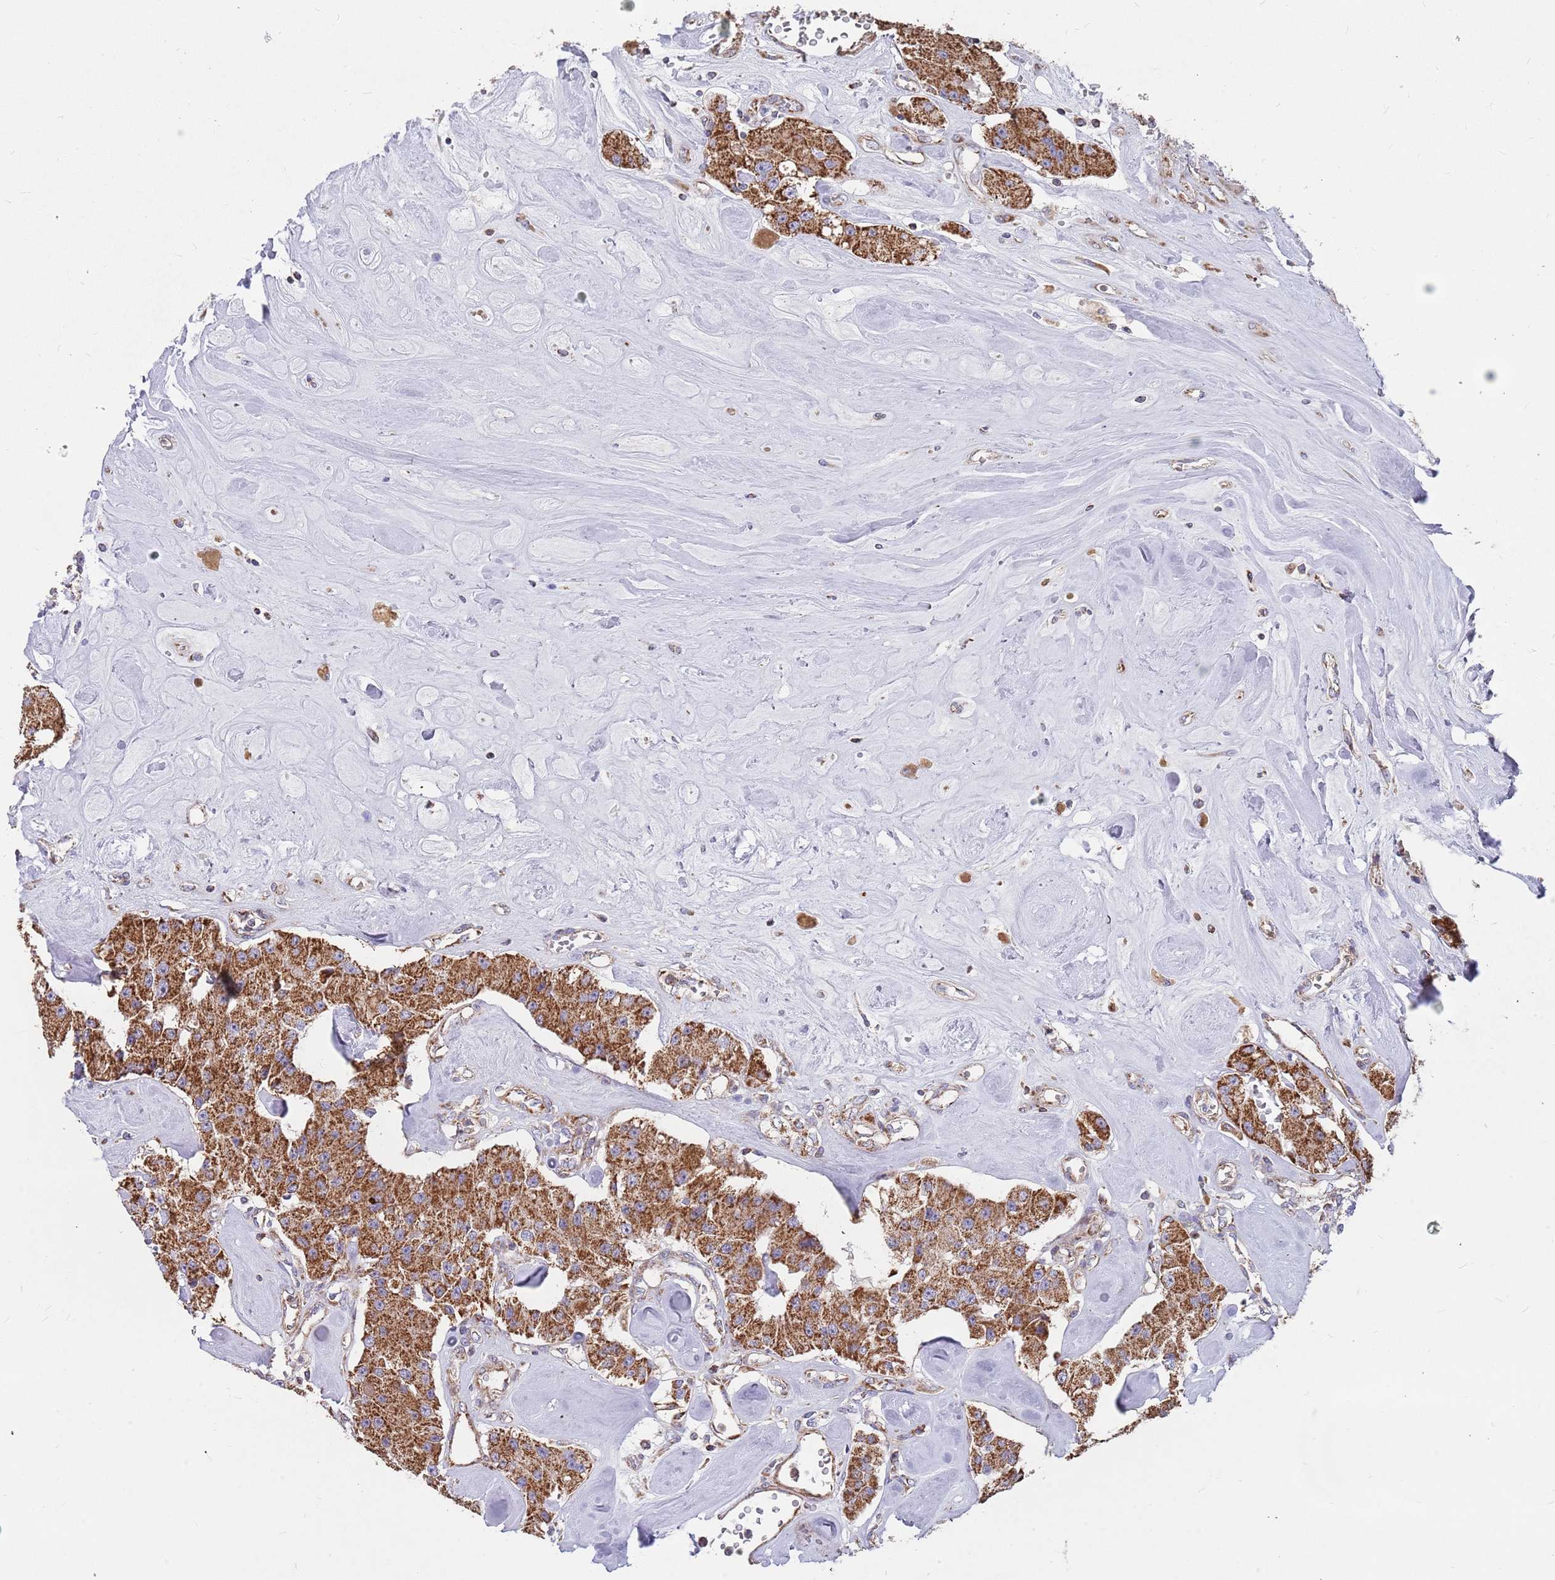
{"staining": {"intensity": "moderate", "quantity": ">75%", "location": "cytoplasmic/membranous"}, "tissue": "carcinoid", "cell_type": "Tumor cells", "image_type": "cancer", "snomed": [{"axis": "morphology", "description": "Carcinoid, malignant, NOS"}, {"axis": "topography", "description": "Pancreas"}], "caption": "Approximately >75% of tumor cells in carcinoid display moderate cytoplasmic/membranous protein expression as visualized by brown immunohistochemical staining.", "gene": "WDFY3", "patient": {"sex": "male", "age": 41}}